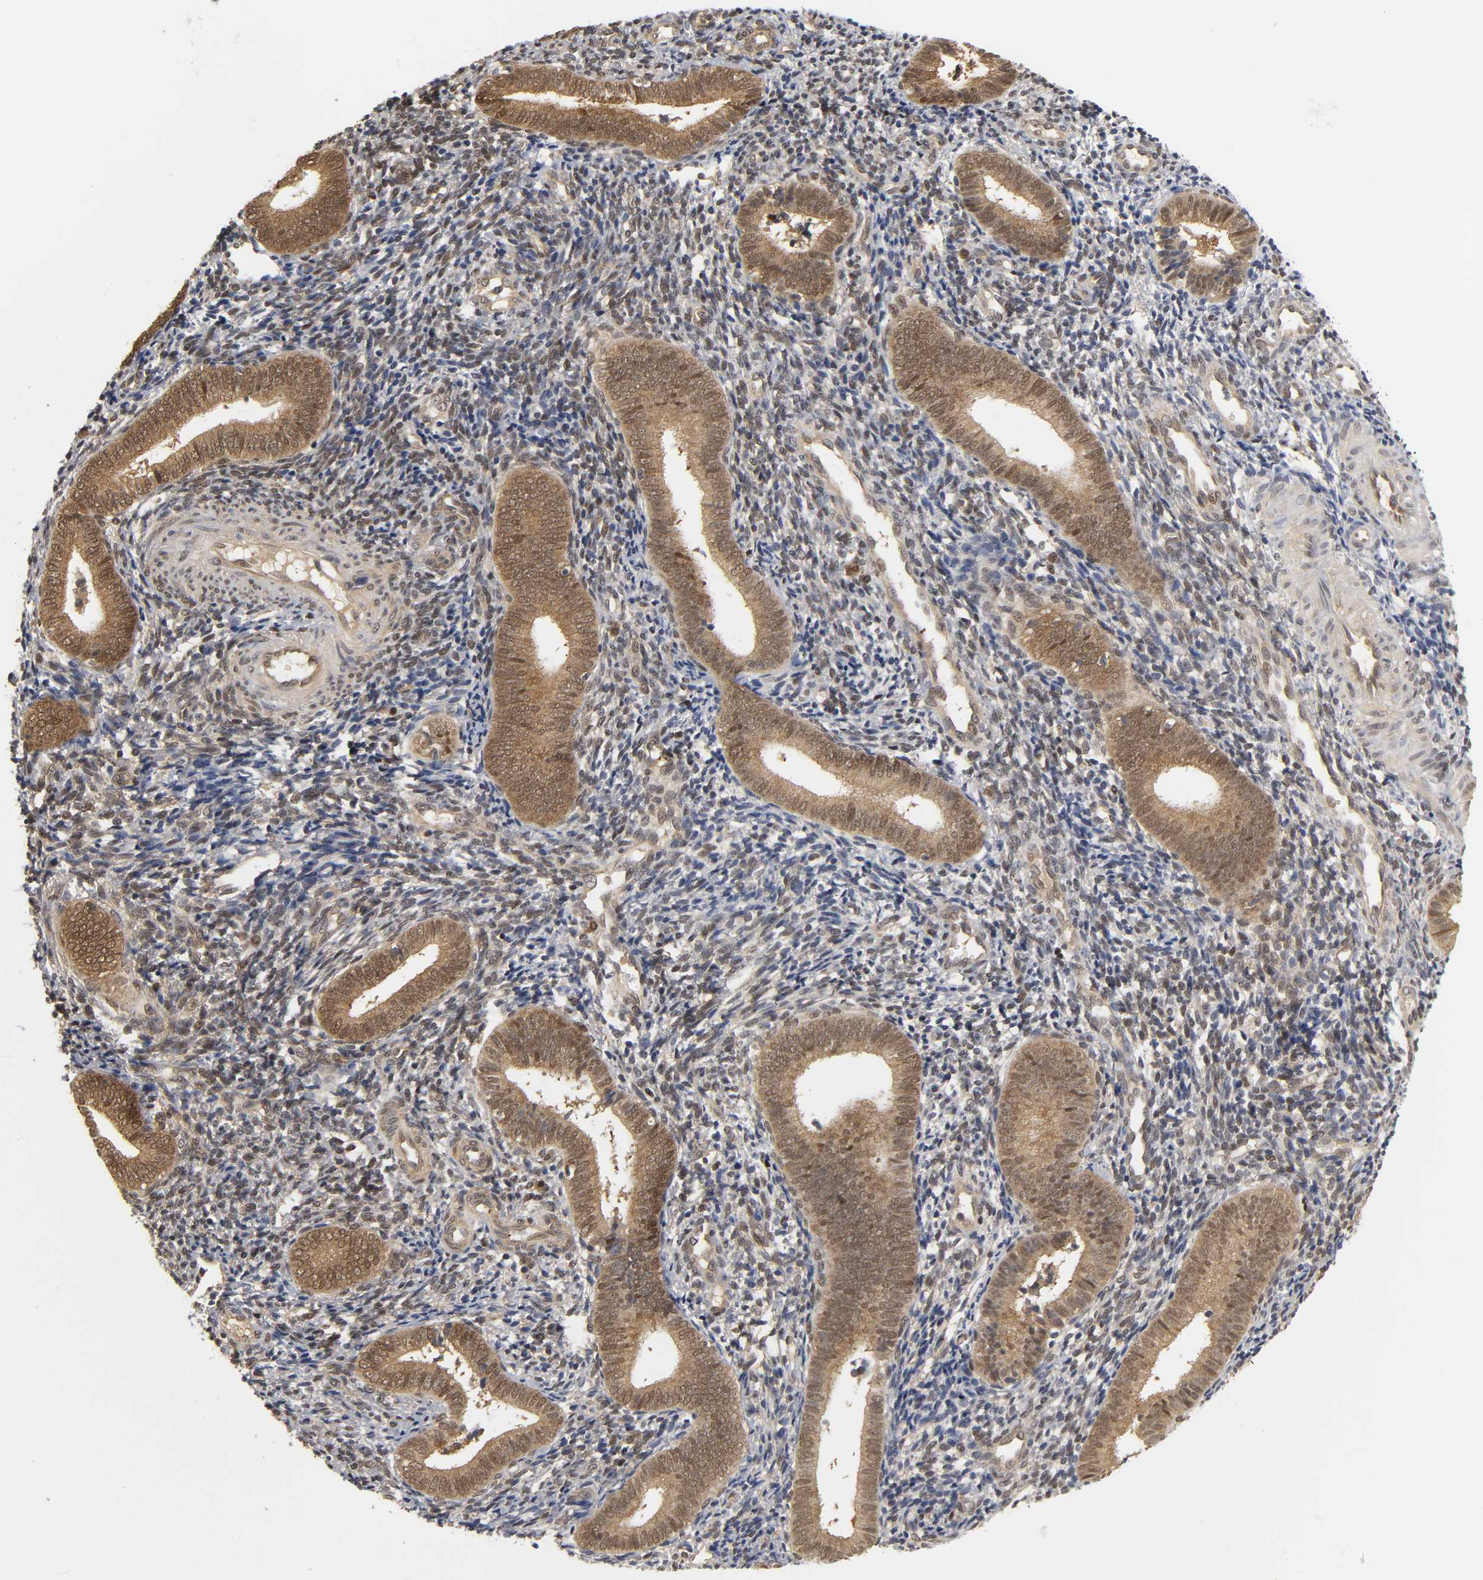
{"staining": {"intensity": "moderate", "quantity": ">75%", "location": "cytoplasmic/membranous,nuclear"}, "tissue": "endometrium", "cell_type": "Cells in endometrial stroma", "image_type": "normal", "snomed": [{"axis": "morphology", "description": "Normal tissue, NOS"}, {"axis": "topography", "description": "Uterus"}, {"axis": "topography", "description": "Endometrium"}], "caption": "Immunohistochemistry of benign human endometrium displays medium levels of moderate cytoplasmic/membranous,nuclear expression in about >75% of cells in endometrial stroma.", "gene": "PARK7", "patient": {"sex": "female", "age": 33}}